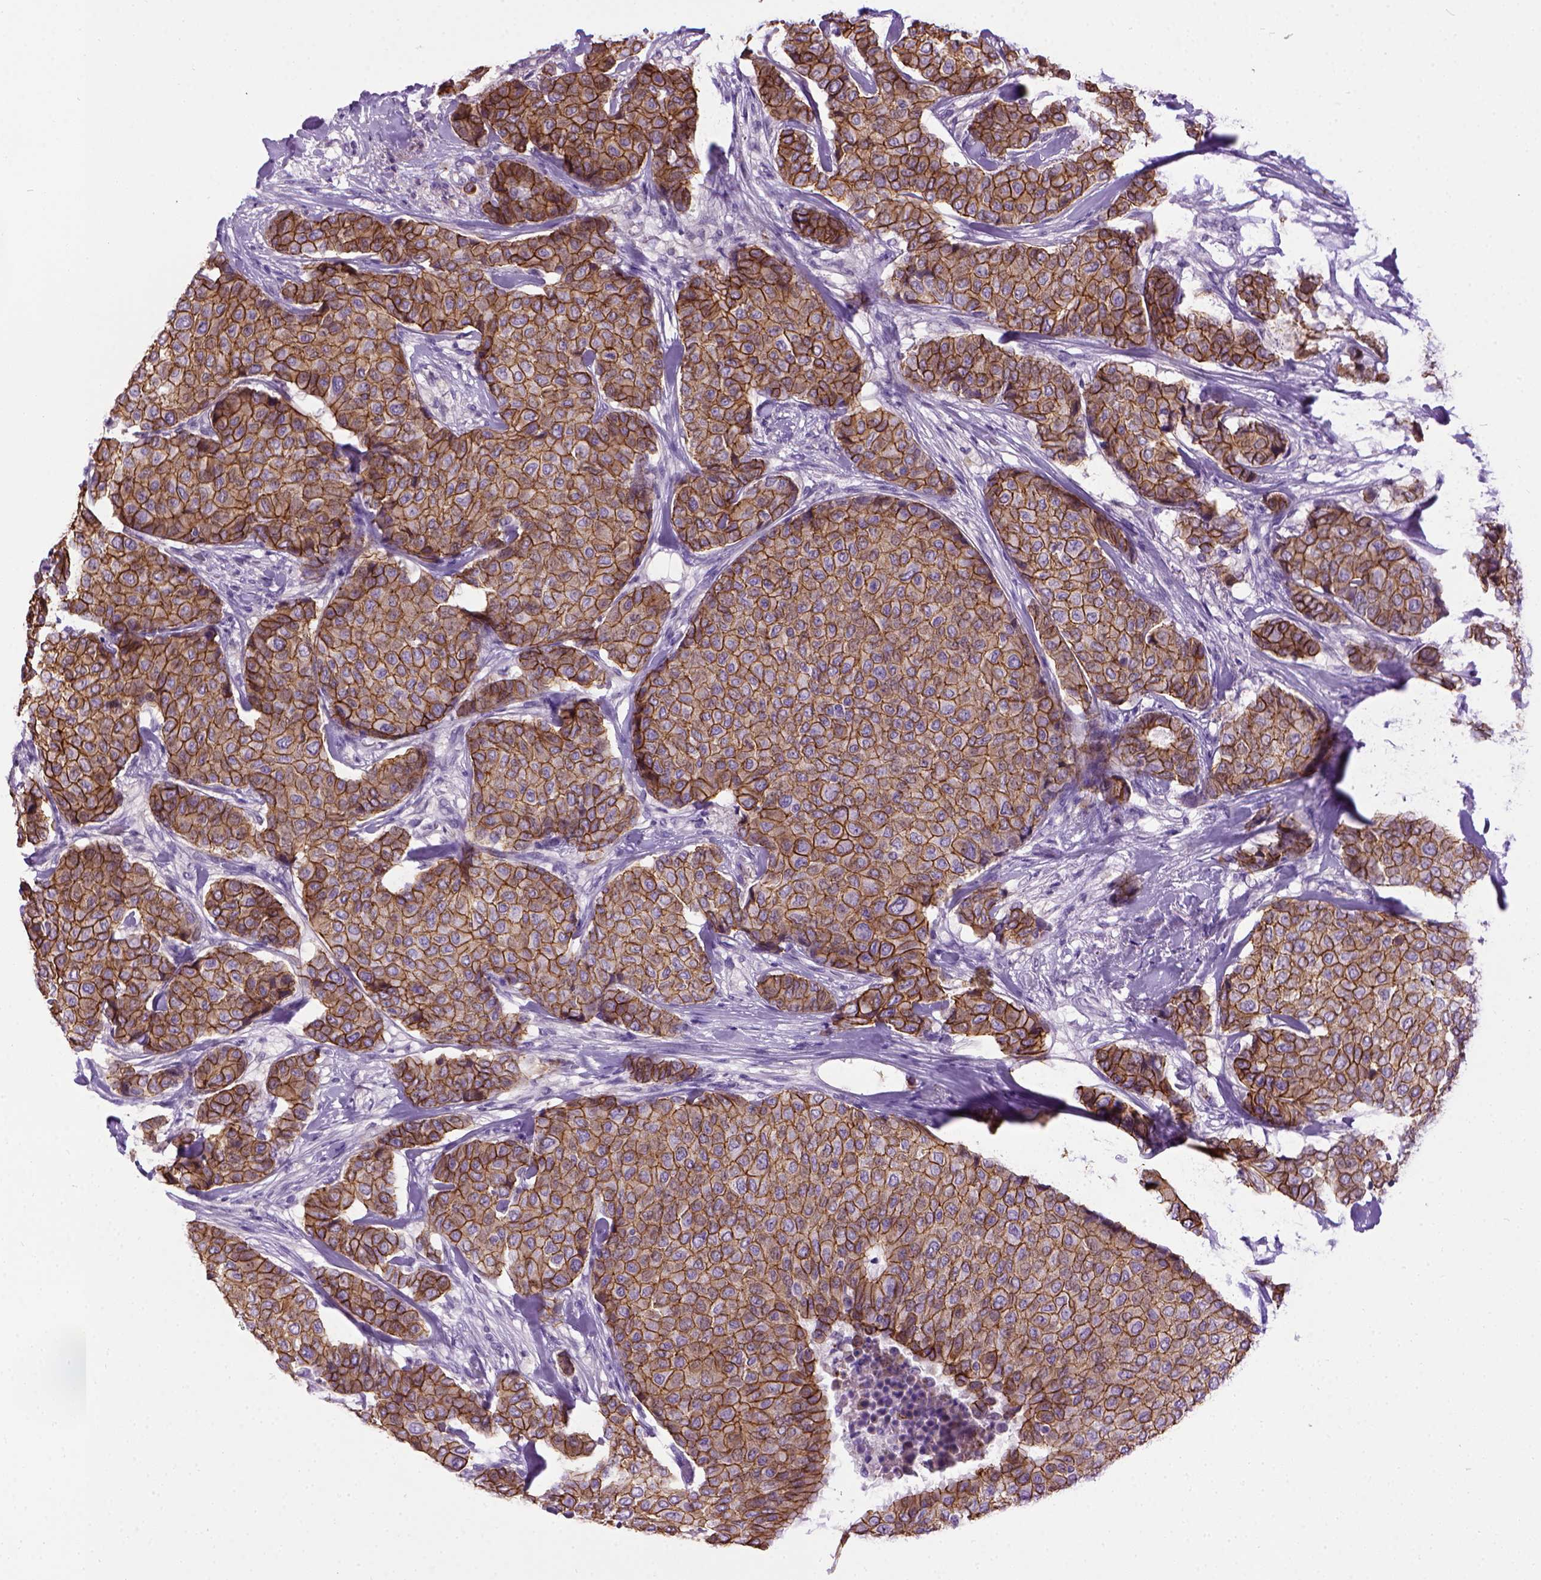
{"staining": {"intensity": "strong", "quantity": ">75%", "location": "cytoplasmic/membranous"}, "tissue": "breast cancer", "cell_type": "Tumor cells", "image_type": "cancer", "snomed": [{"axis": "morphology", "description": "Duct carcinoma"}, {"axis": "topography", "description": "Breast"}], "caption": "Immunohistochemistry staining of breast cancer (infiltrating ductal carcinoma), which displays high levels of strong cytoplasmic/membranous positivity in approximately >75% of tumor cells indicating strong cytoplasmic/membranous protein expression. The staining was performed using DAB (brown) for protein detection and nuclei were counterstained in hematoxylin (blue).", "gene": "CDH1", "patient": {"sex": "female", "age": 75}}